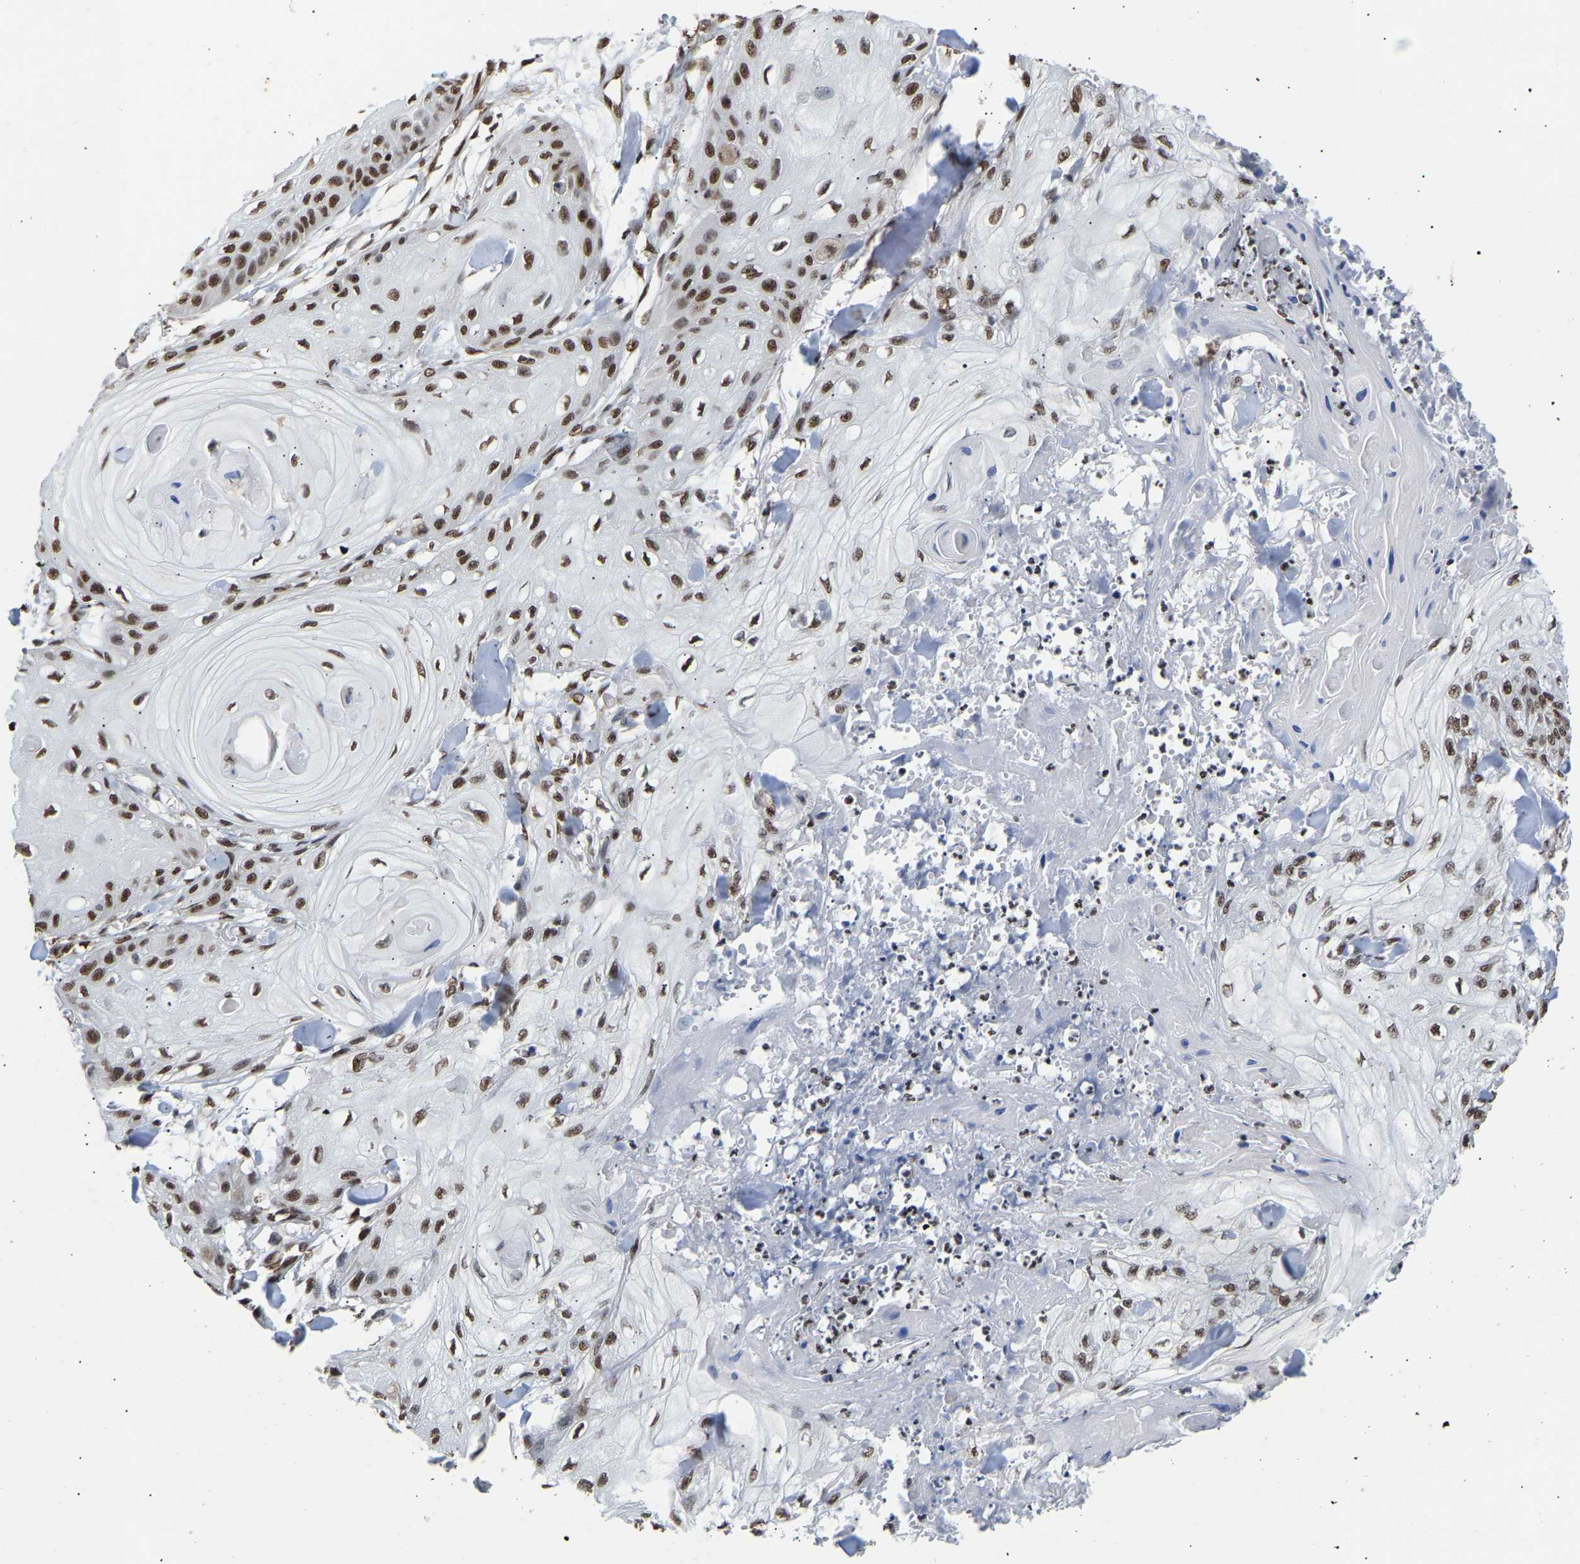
{"staining": {"intensity": "moderate", "quantity": ">75%", "location": "nuclear"}, "tissue": "skin cancer", "cell_type": "Tumor cells", "image_type": "cancer", "snomed": [{"axis": "morphology", "description": "Squamous cell carcinoma, NOS"}, {"axis": "topography", "description": "Skin"}], "caption": "The photomicrograph exhibits immunohistochemical staining of skin cancer. There is moderate nuclear expression is appreciated in approximately >75% of tumor cells. (DAB IHC, brown staining for protein, blue staining for nuclei).", "gene": "PSIP1", "patient": {"sex": "male", "age": 74}}